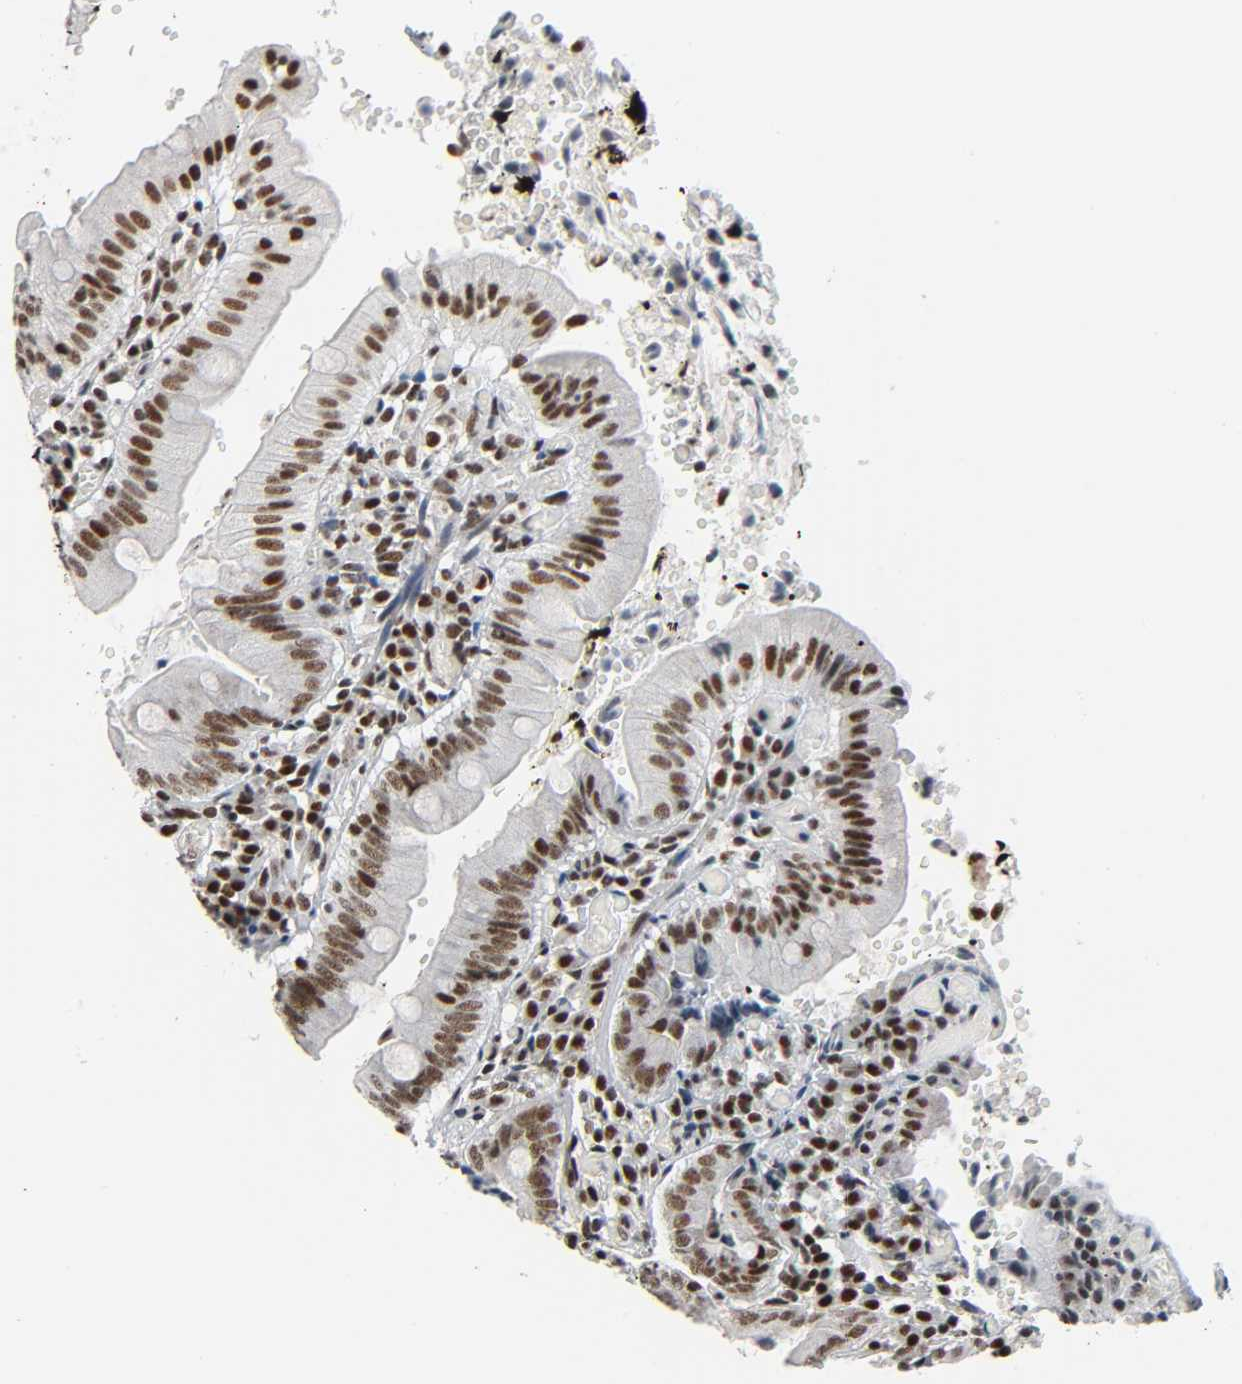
{"staining": {"intensity": "strong", "quantity": ">75%", "location": "nuclear"}, "tissue": "small intestine", "cell_type": "Glandular cells", "image_type": "normal", "snomed": [{"axis": "morphology", "description": "Normal tissue, NOS"}, {"axis": "topography", "description": "Small intestine"}], "caption": "IHC of unremarkable small intestine demonstrates high levels of strong nuclear staining in approximately >75% of glandular cells.", "gene": "CDK9", "patient": {"sex": "male", "age": 71}}